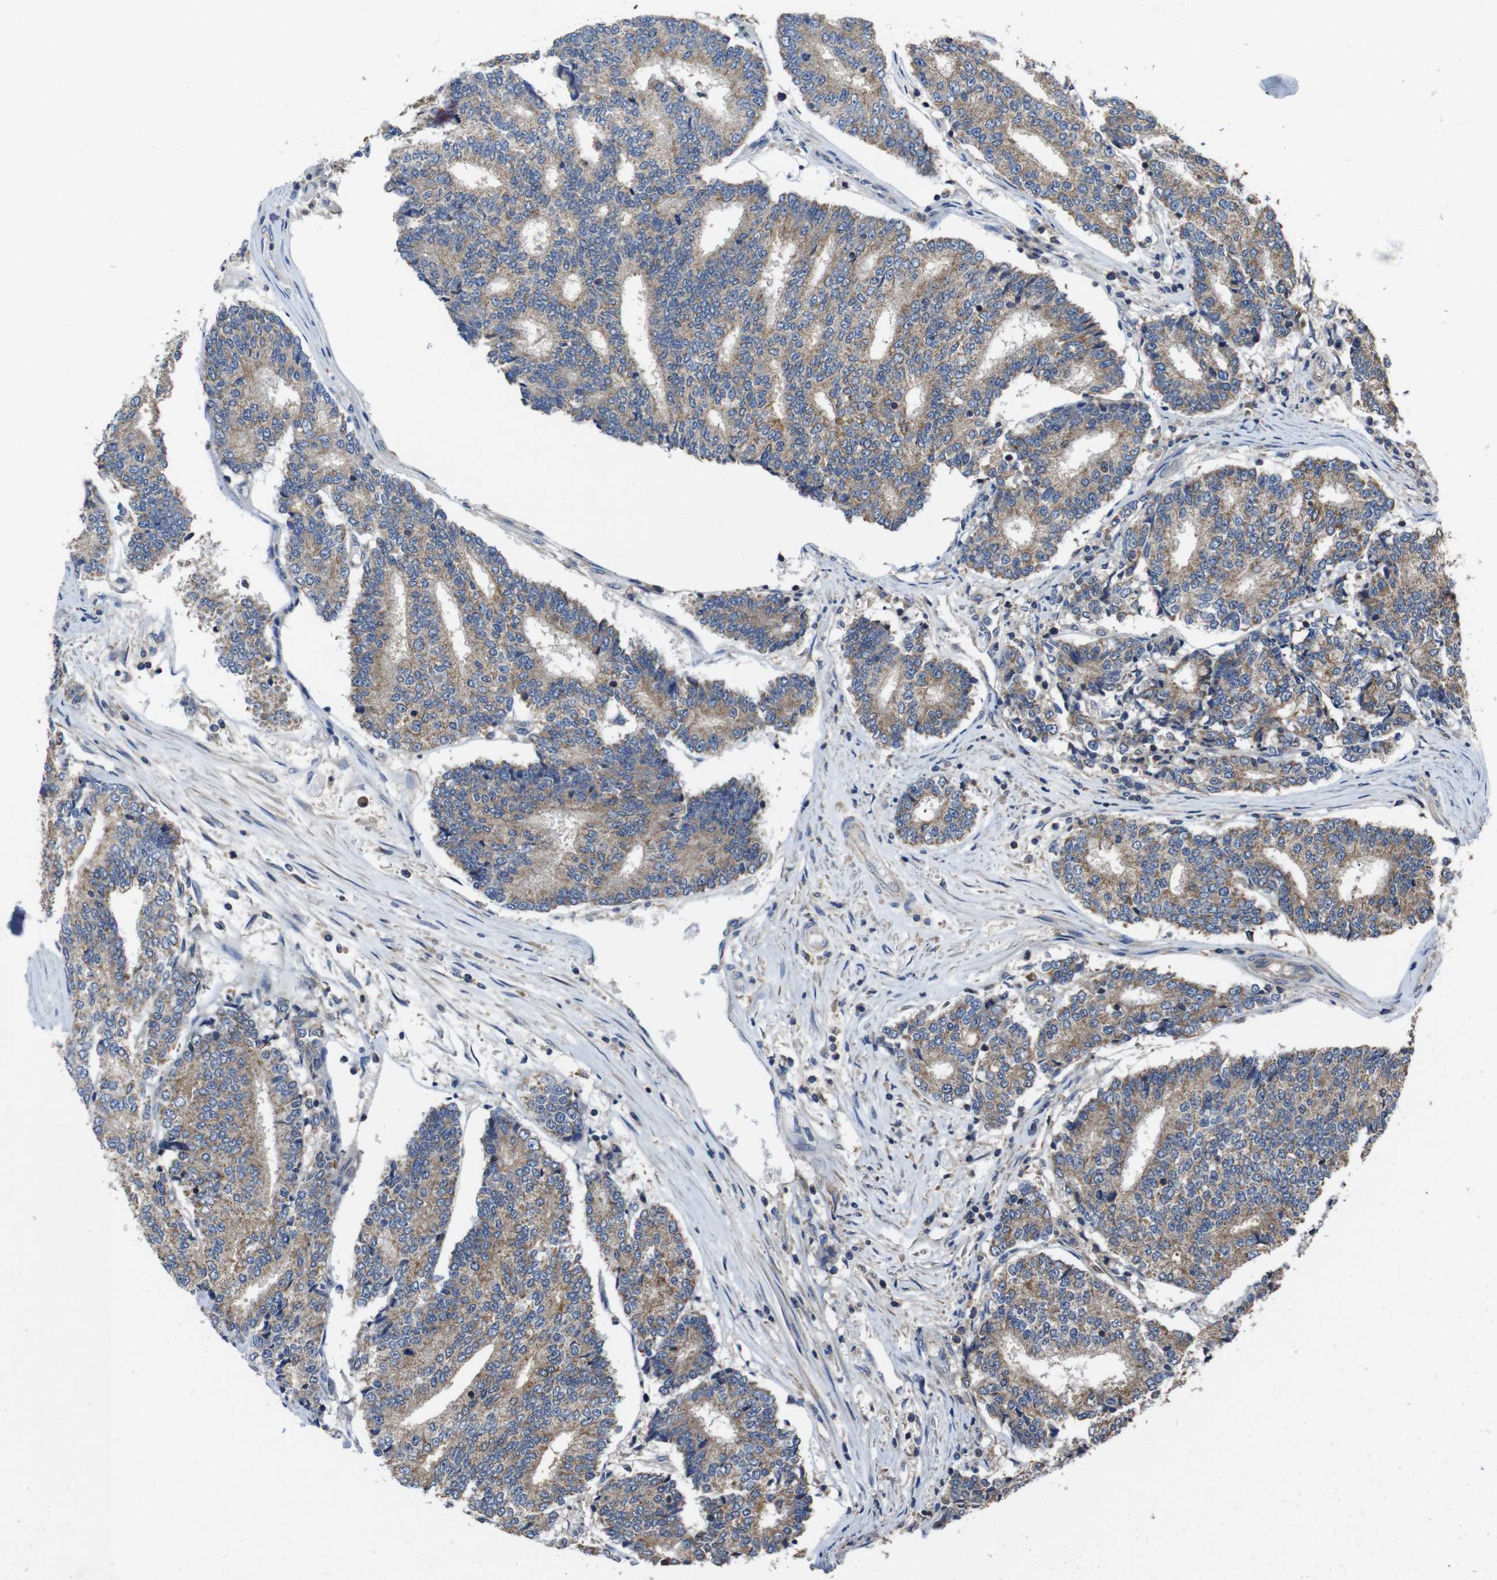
{"staining": {"intensity": "moderate", "quantity": ">75%", "location": "cytoplasmic/membranous"}, "tissue": "prostate cancer", "cell_type": "Tumor cells", "image_type": "cancer", "snomed": [{"axis": "morphology", "description": "Normal tissue, NOS"}, {"axis": "morphology", "description": "Adenocarcinoma, High grade"}, {"axis": "topography", "description": "Prostate"}, {"axis": "topography", "description": "Seminal veicle"}], "caption": "Protein analysis of high-grade adenocarcinoma (prostate) tissue shows moderate cytoplasmic/membranous expression in about >75% of tumor cells.", "gene": "GLIPR1", "patient": {"sex": "male", "age": 55}}